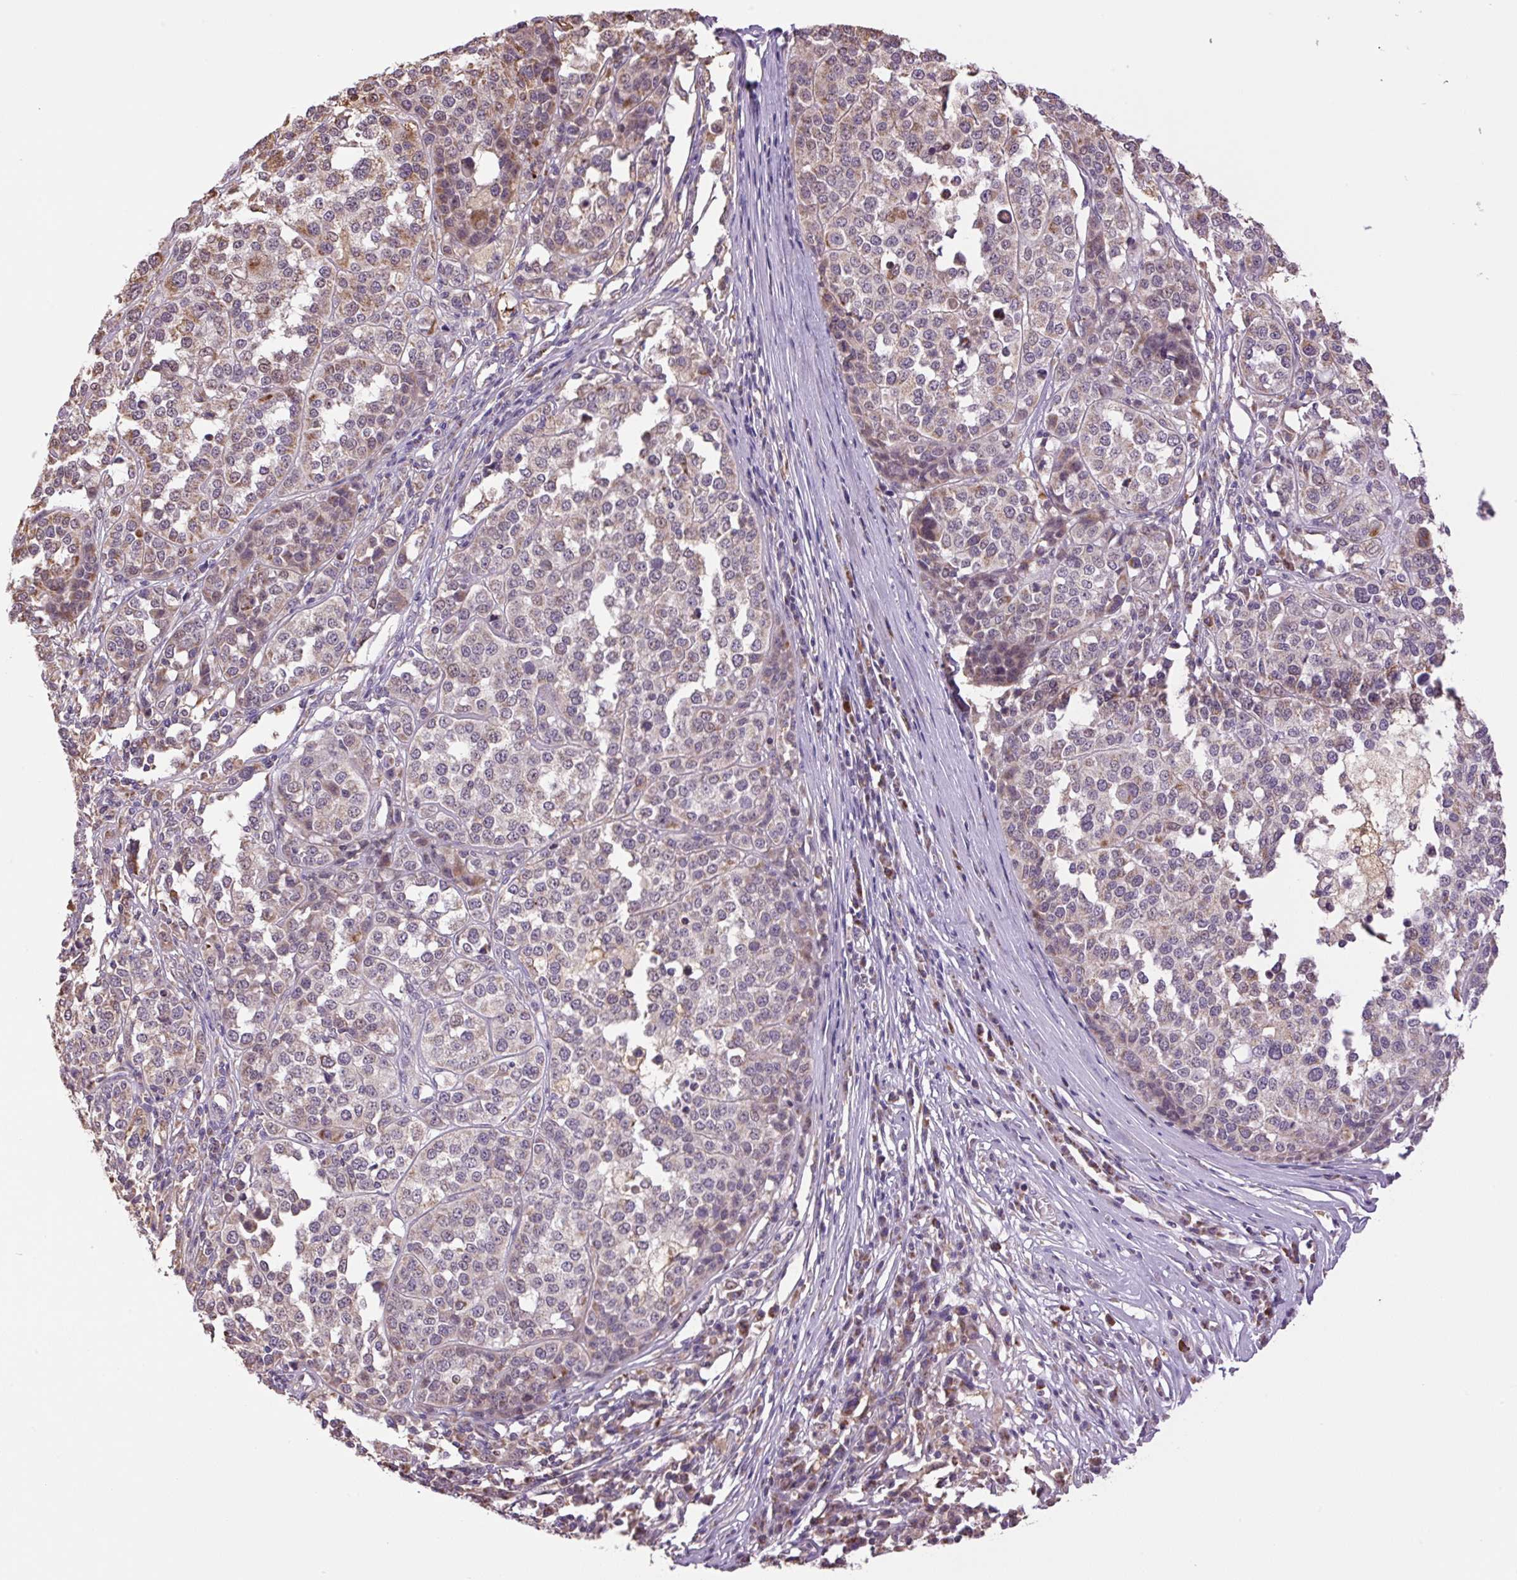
{"staining": {"intensity": "moderate", "quantity": "<25%", "location": "cytoplasmic/membranous,nuclear"}, "tissue": "melanoma", "cell_type": "Tumor cells", "image_type": "cancer", "snomed": [{"axis": "morphology", "description": "Malignant melanoma, Metastatic site"}, {"axis": "topography", "description": "Lymph node"}], "caption": "High-magnification brightfield microscopy of malignant melanoma (metastatic site) stained with DAB (brown) and counterstained with hematoxylin (blue). tumor cells exhibit moderate cytoplasmic/membranous and nuclear positivity is identified in about<25% of cells. (DAB IHC, brown staining for protein, blue staining for nuclei).", "gene": "SGF29", "patient": {"sex": "male", "age": 44}}